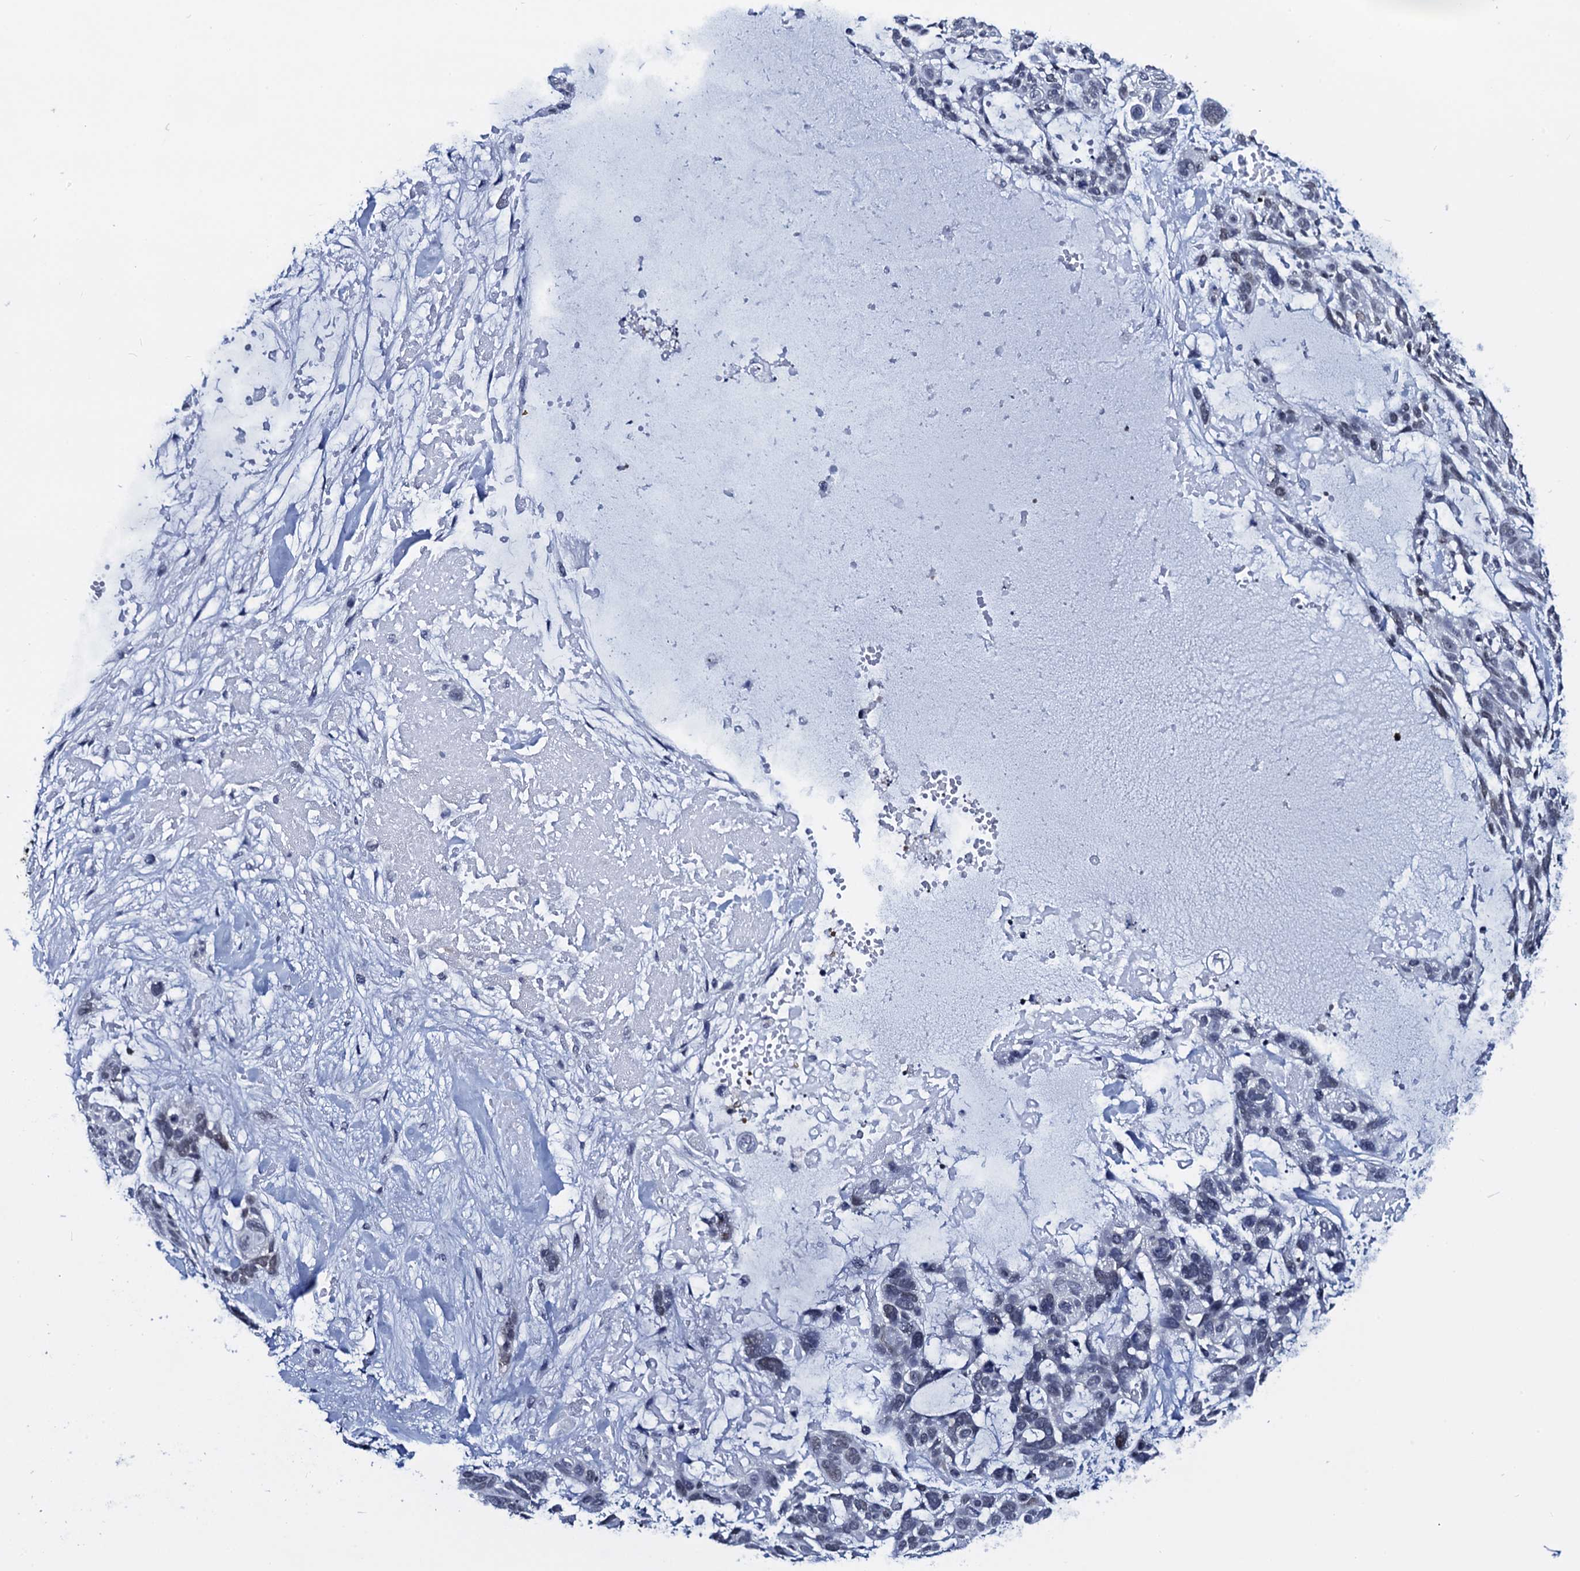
{"staining": {"intensity": "weak", "quantity": "<25%", "location": "nuclear"}, "tissue": "skin cancer", "cell_type": "Tumor cells", "image_type": "cancer", "snomed": [{"axis": "morphology", "description": "Basal cell carcinoma"}, {"axis": "topography", "description": "Skin"}], "caption": "IHC of skin basal cell carcinoma shows no positivity in tumor cells.", "gene": "C16orf87", "patient": {"sex": "male", "age": 88}}